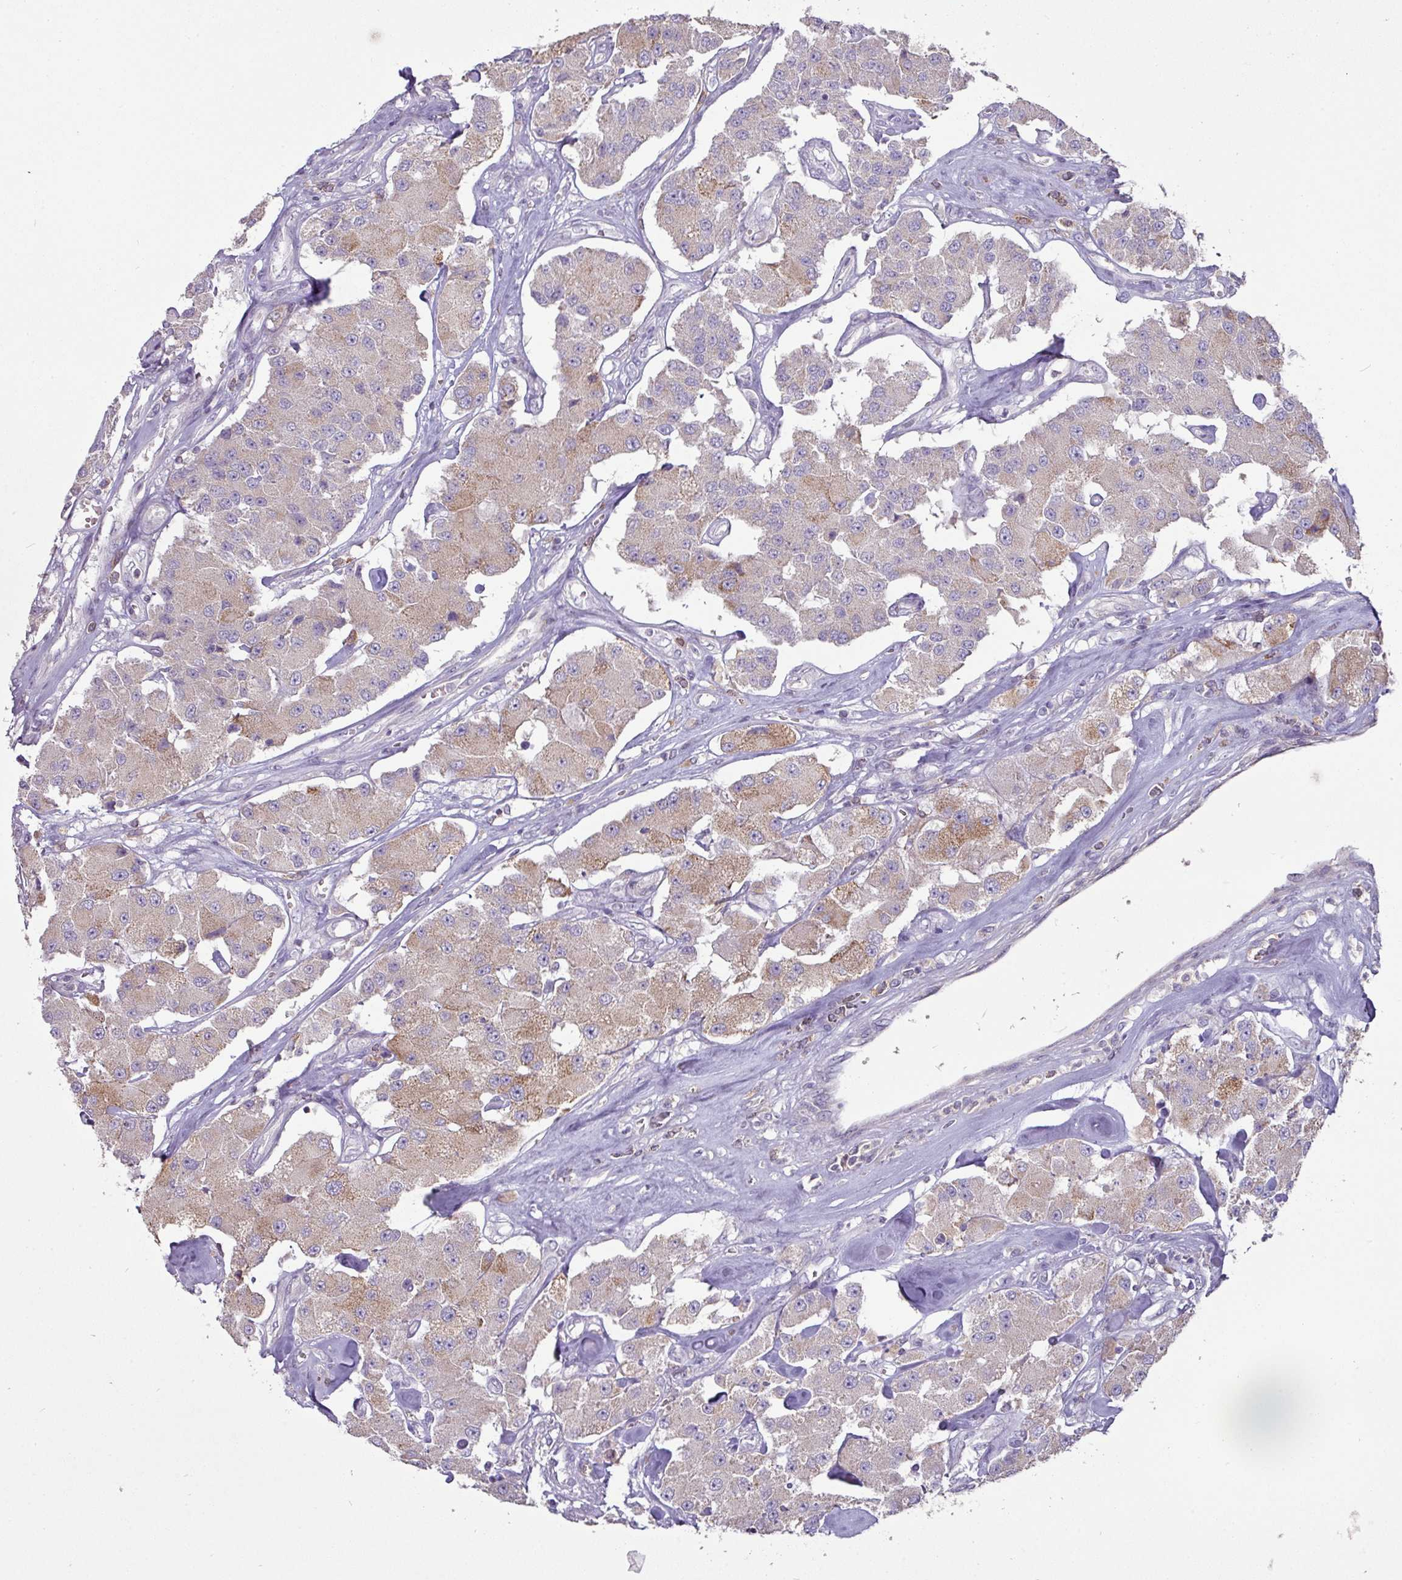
{"staining": {"intensity": "moderate", "quantity": "<25%", "location": "cytoplasmic/membranous"}, "tissue": "carcinoid", "cell_type": "Tumor cells", "image_type": "cancer", "snomed": [{"axis": "morphology", "description": "Carcinoid, malignant, NOS"}, {"axis": "topography", "description": "Pancreas"}], "caption": "Moderate cytoplasmic/membranous expression for a protein is seen in approximately <25% of tumor cells of malignant carcinoid using IHC.", "gene": "TRAPPC1", "patient": {"sex": "male", "age": 41}}